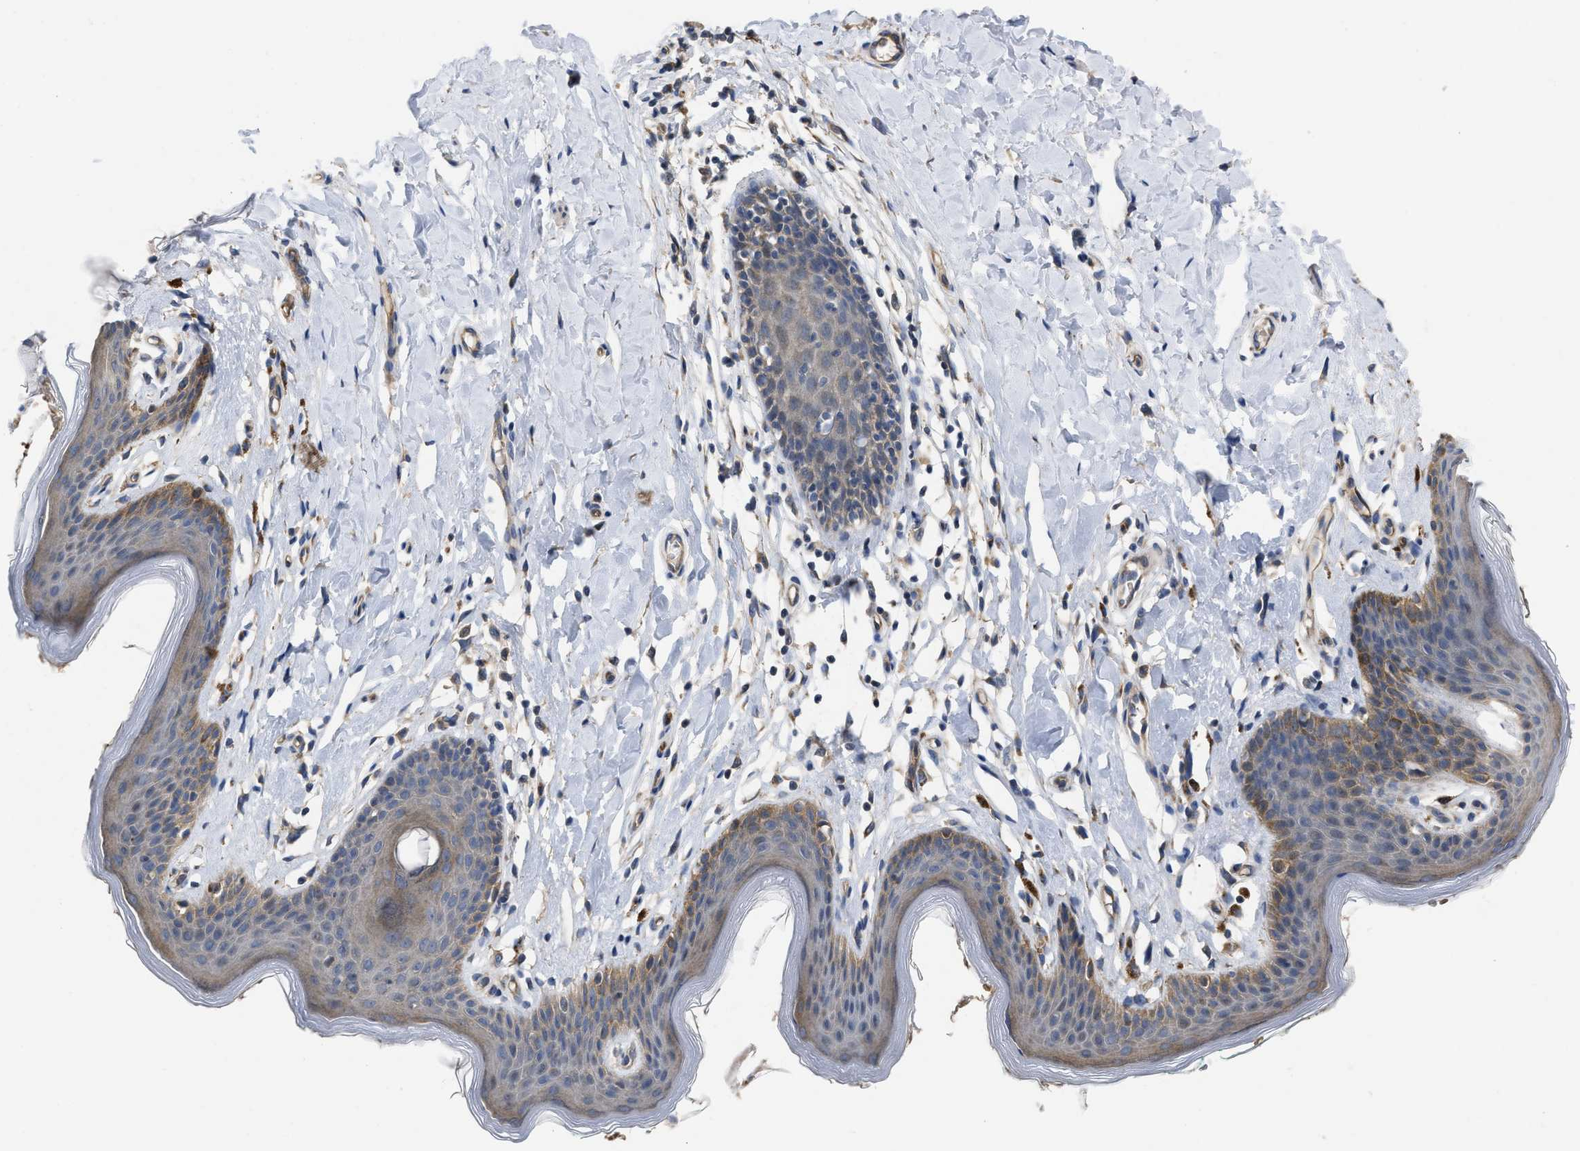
{"staining": {"intensity": "moderate", "quantity": "25%-75%", "location": "cytoplasmic/membranous"}, "tissue": "skin", "cell_type": "Epidermal cells", "image_type": "normal", "snomed": [{"axis": "morphology", "description": "Normal tissue, NOS"}, {"axis": "topography", "description": "Vulva"}], "caption": "Immunohistochemistry staining of unremarkable skin, which exhibits medium levels of moderate cytoplasmic/membranous staining in approximately 25%-75% of epidermal cells indicating moderate cytoplasmic/membranous protein positivity. The staining was performed using DAB (brown) for protein detection and nuclei were counterstained in hematoxylin (blue).", "gene": "SLC4A11", "patient": {"sex": "female", "age": 66}}